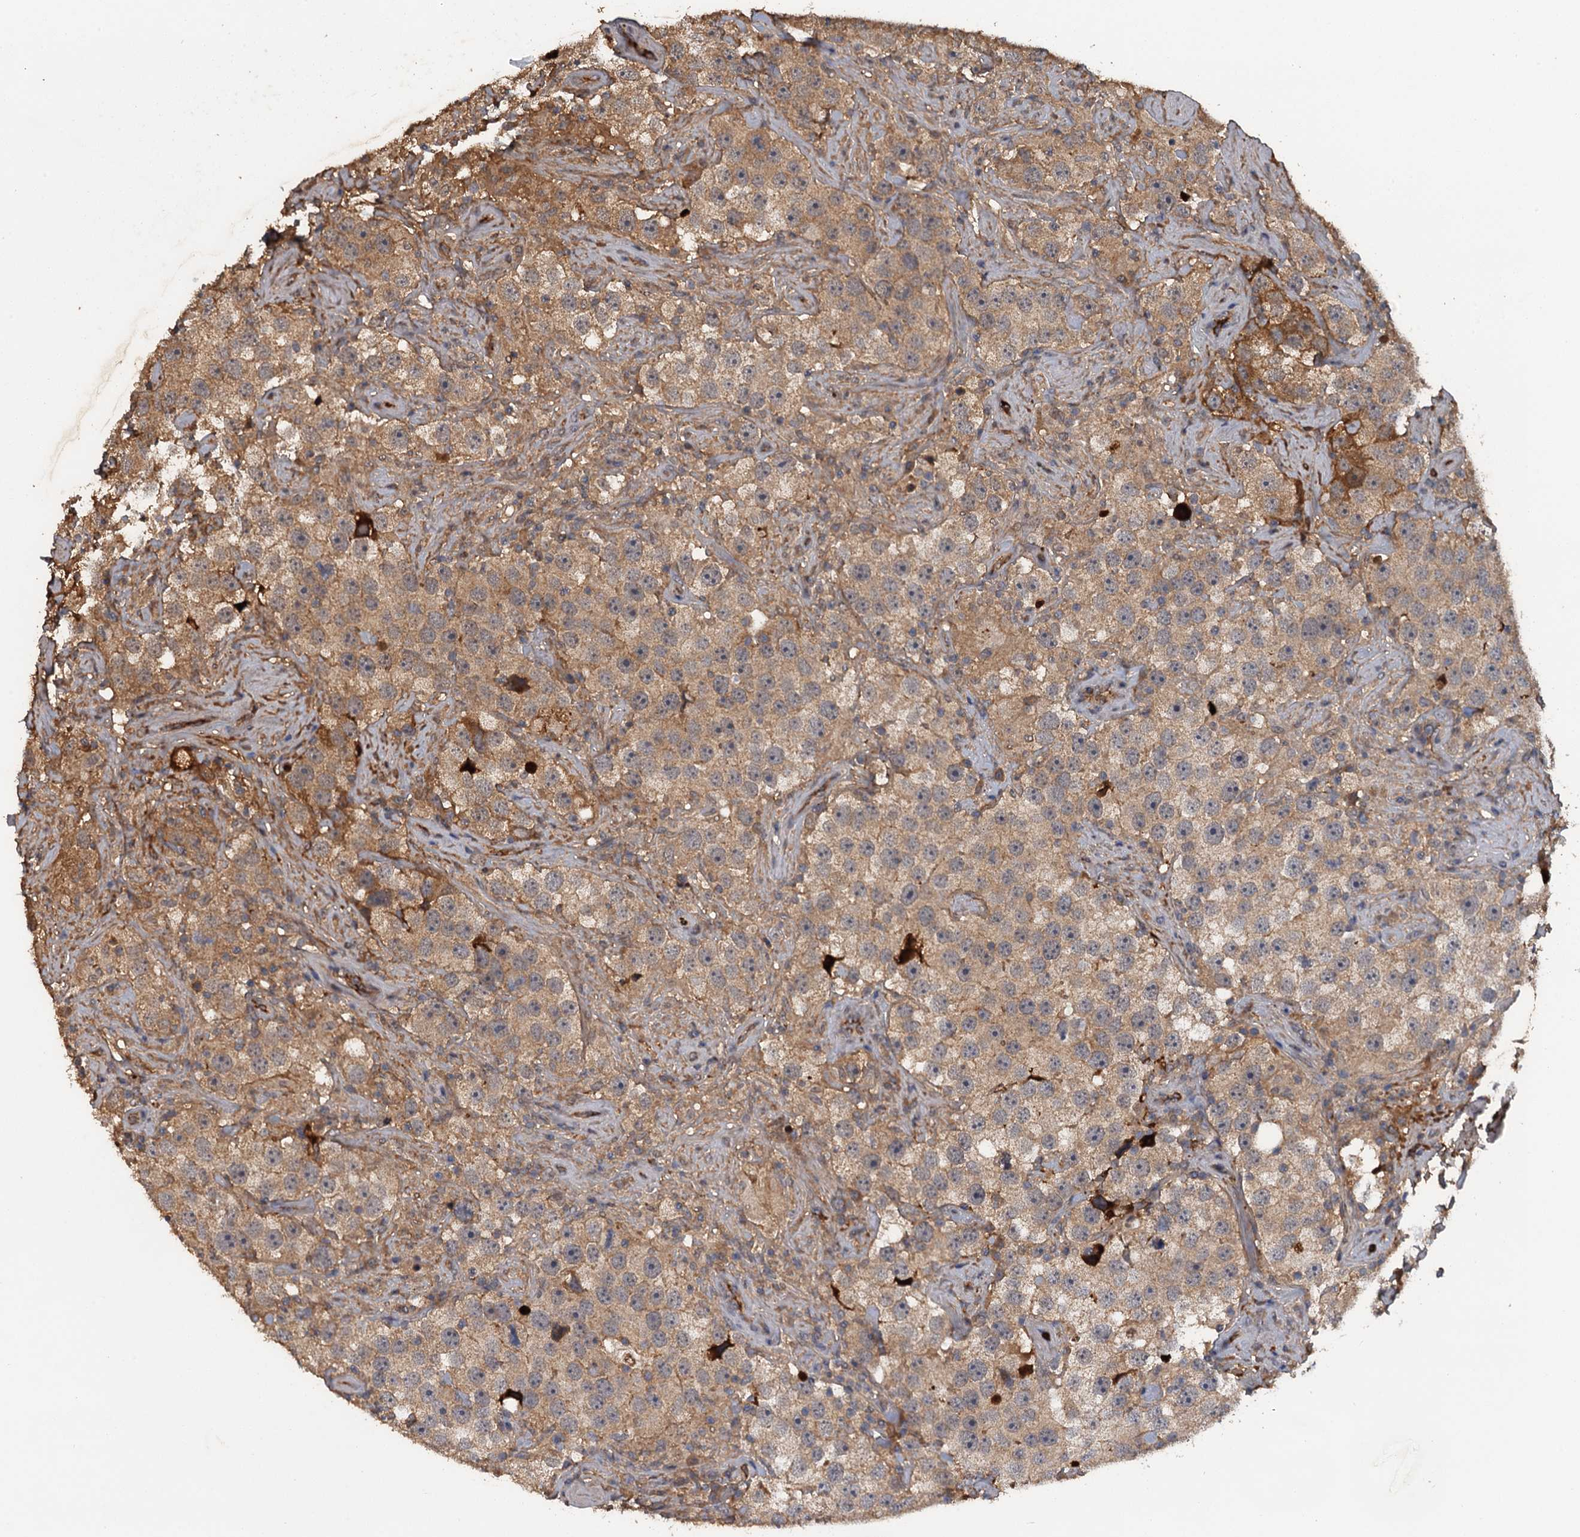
{"staining": {"intensity": "moderate", "quantity": ">75%", "location": "cytoplasmic/membranous"}, "tissue": "testis cancer", "cell_type": "Tumor cells", "image_type": "cancer", "snomed": [{"axis": "morphology", "description": "Seminoma, NOS"}, {"axis": "topography", "description": "Testis"}], "caption": "Protein staining reveals moderate cytoplasmic/membranous positivity in approximately >75% of tumor cells in testis cancer. The staining was performed using DAB (3,3'-diaminobenzidine), with brown indicating positive protein expression. Nuclei are stained blue with hematoxylin.", "gene": "HAPLN3", "patient": {"sex": "male", "age": 49}}